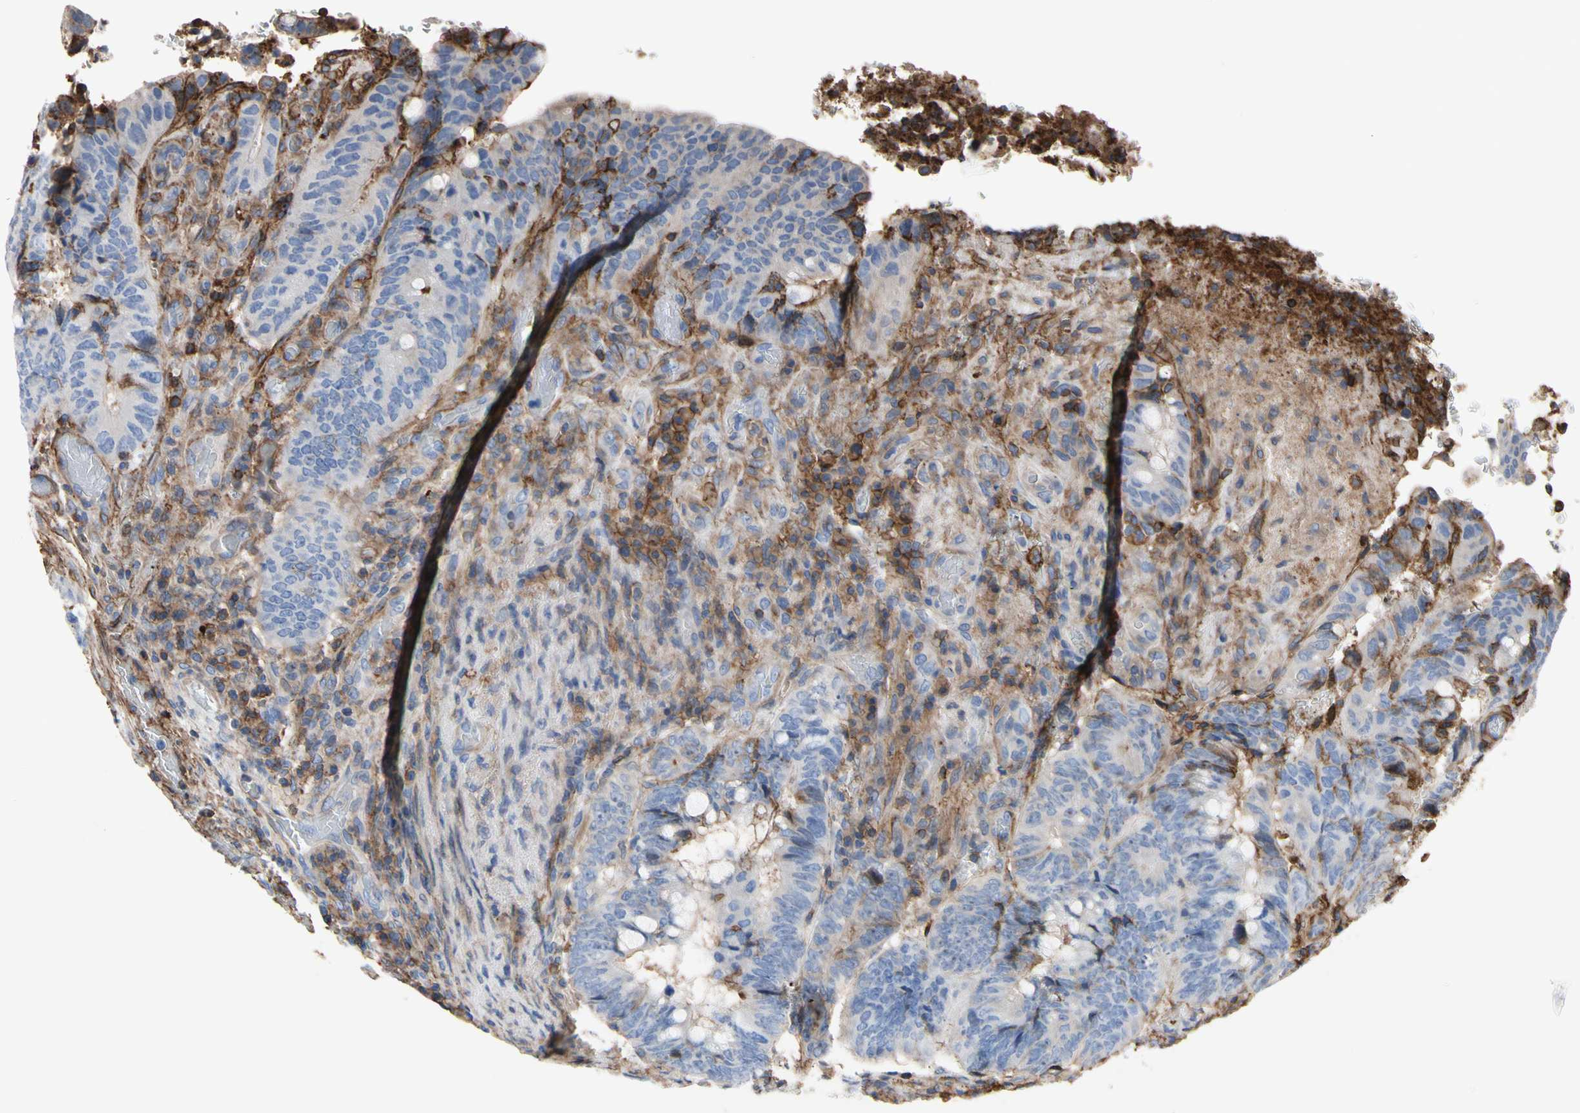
{"staining": {"intensity": "negative", "quantity": "none", "location": "none"}, "tissue": "colorectal cancer", "cell_type": "Tumor cells", "image_type": "cancer", "snomed": [{"axis": "morphology", "description": "Normal tissue, NOS"}, {"axis": "morphology", "description": "Adenocarcinoma, NOS"}, {"axis": "topography", "description": "Rectum"}, {"axis": "topography", "description": "Peripheral nerve tissue"}], "caption": "High power microscopy photomicrograph of an immunohistochemistry micrograph of adenocarcinoma (colorectal), revealing no significant positivity in tumor cells. The staining is performed using DAB brown chromogen with nuclei counter-stained in using hematoxylin.", "gene": "ANXA6", "patient": {"sex": "male", "age": 92}}